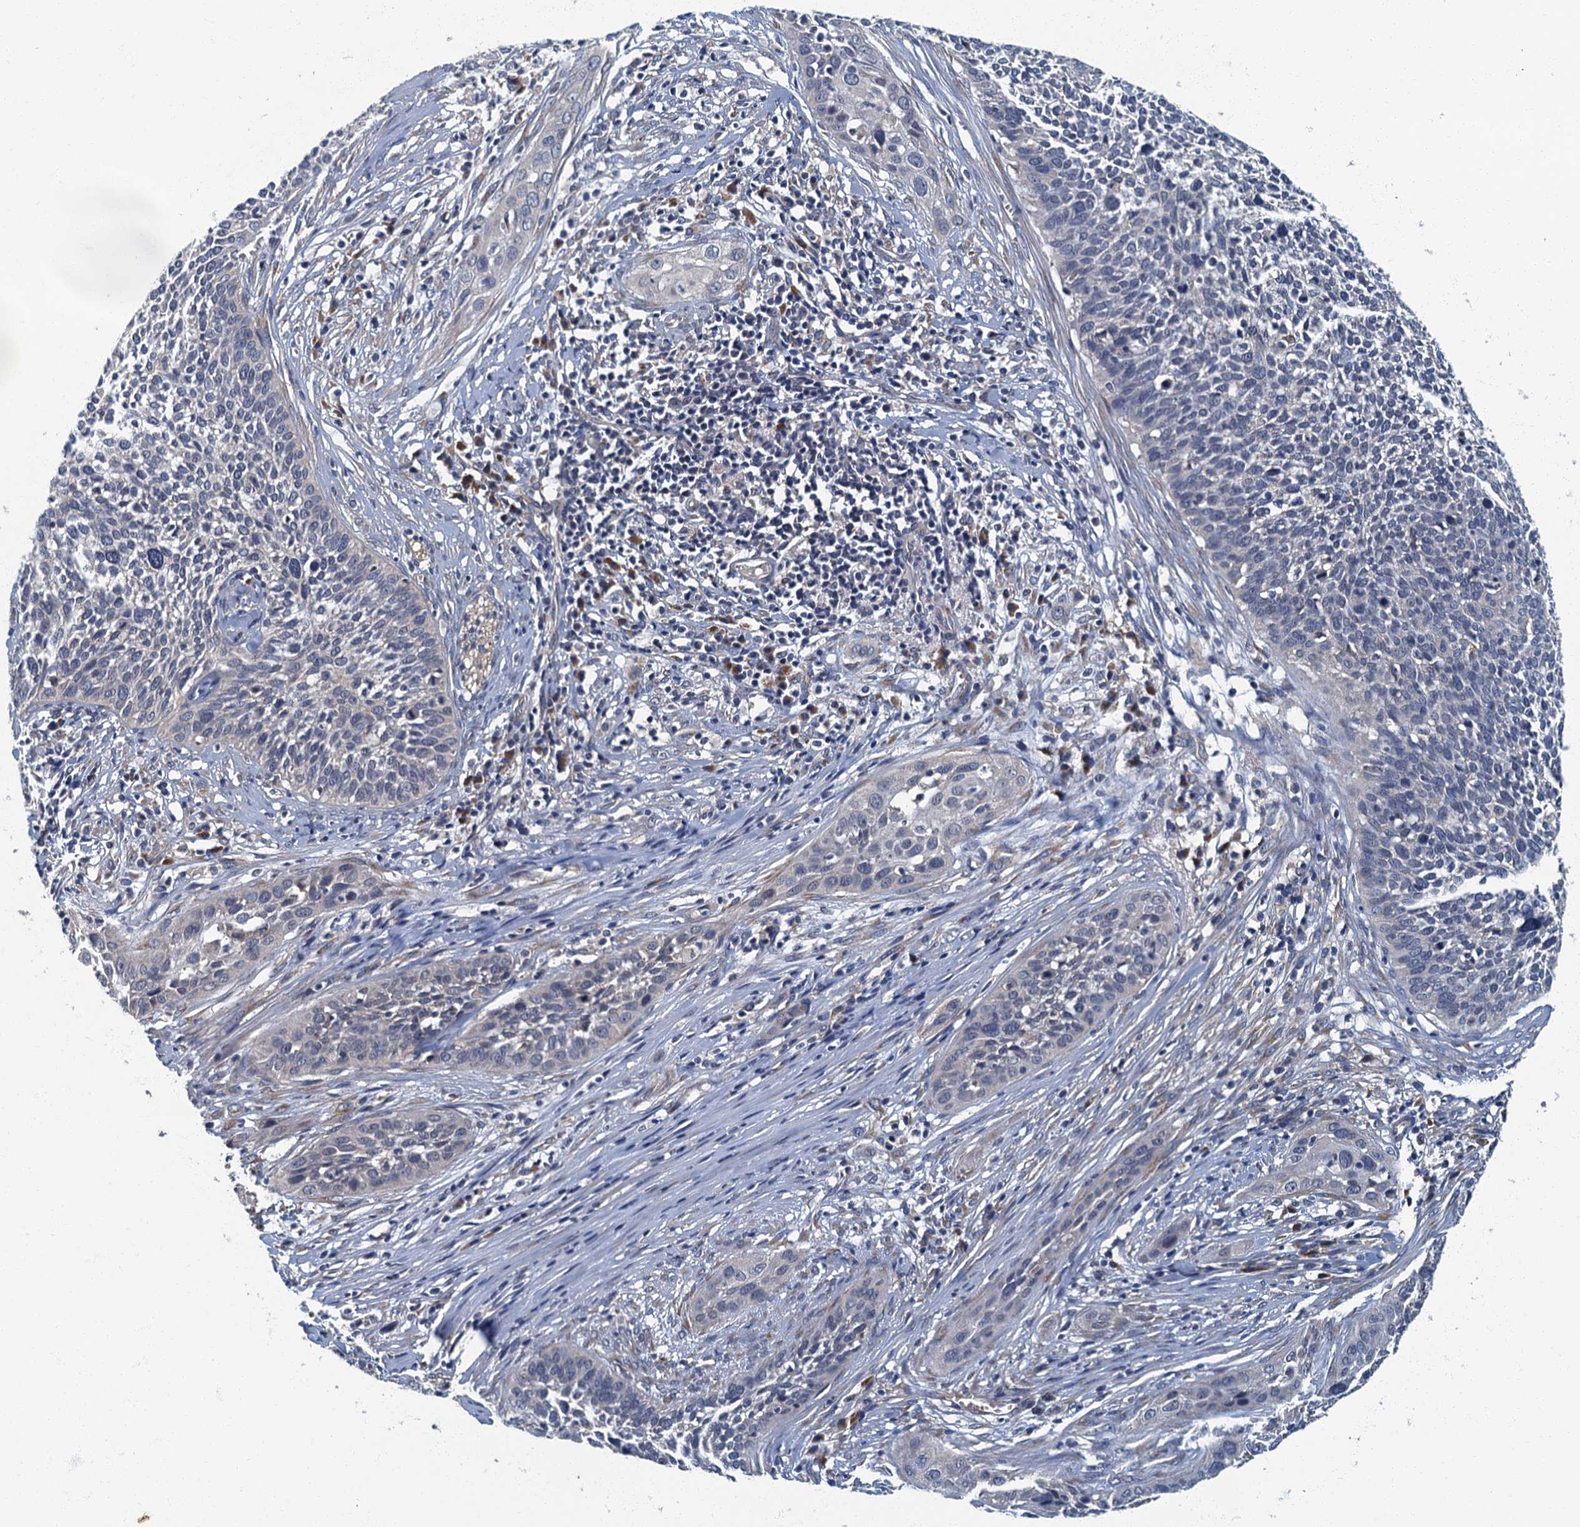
{"staining": {"intensity": "negative", "quantity": "none", "location": "none"}, "tissue": "cervical cancer", "cell_type": "Tumor cells", "image_type": "cancer", "snomed": [{"axis": "morphology", "description": "Squamous cell carcinoma, NOS"}, {"axis": "topography", "description": "Cervix"}], "caption": "An immunohistochemistry micrograph of cervical cancer (squamous cell carcinoma) is shown. There is no staining in tumor cells of cervical cancer (squamous cell carcinoma). The staining is performed using DAB brown chromogen with nuclei counter-stained in using hematoxylin.", "gene": "DDX49", "patient": {"sex": "female", "age": 34}}